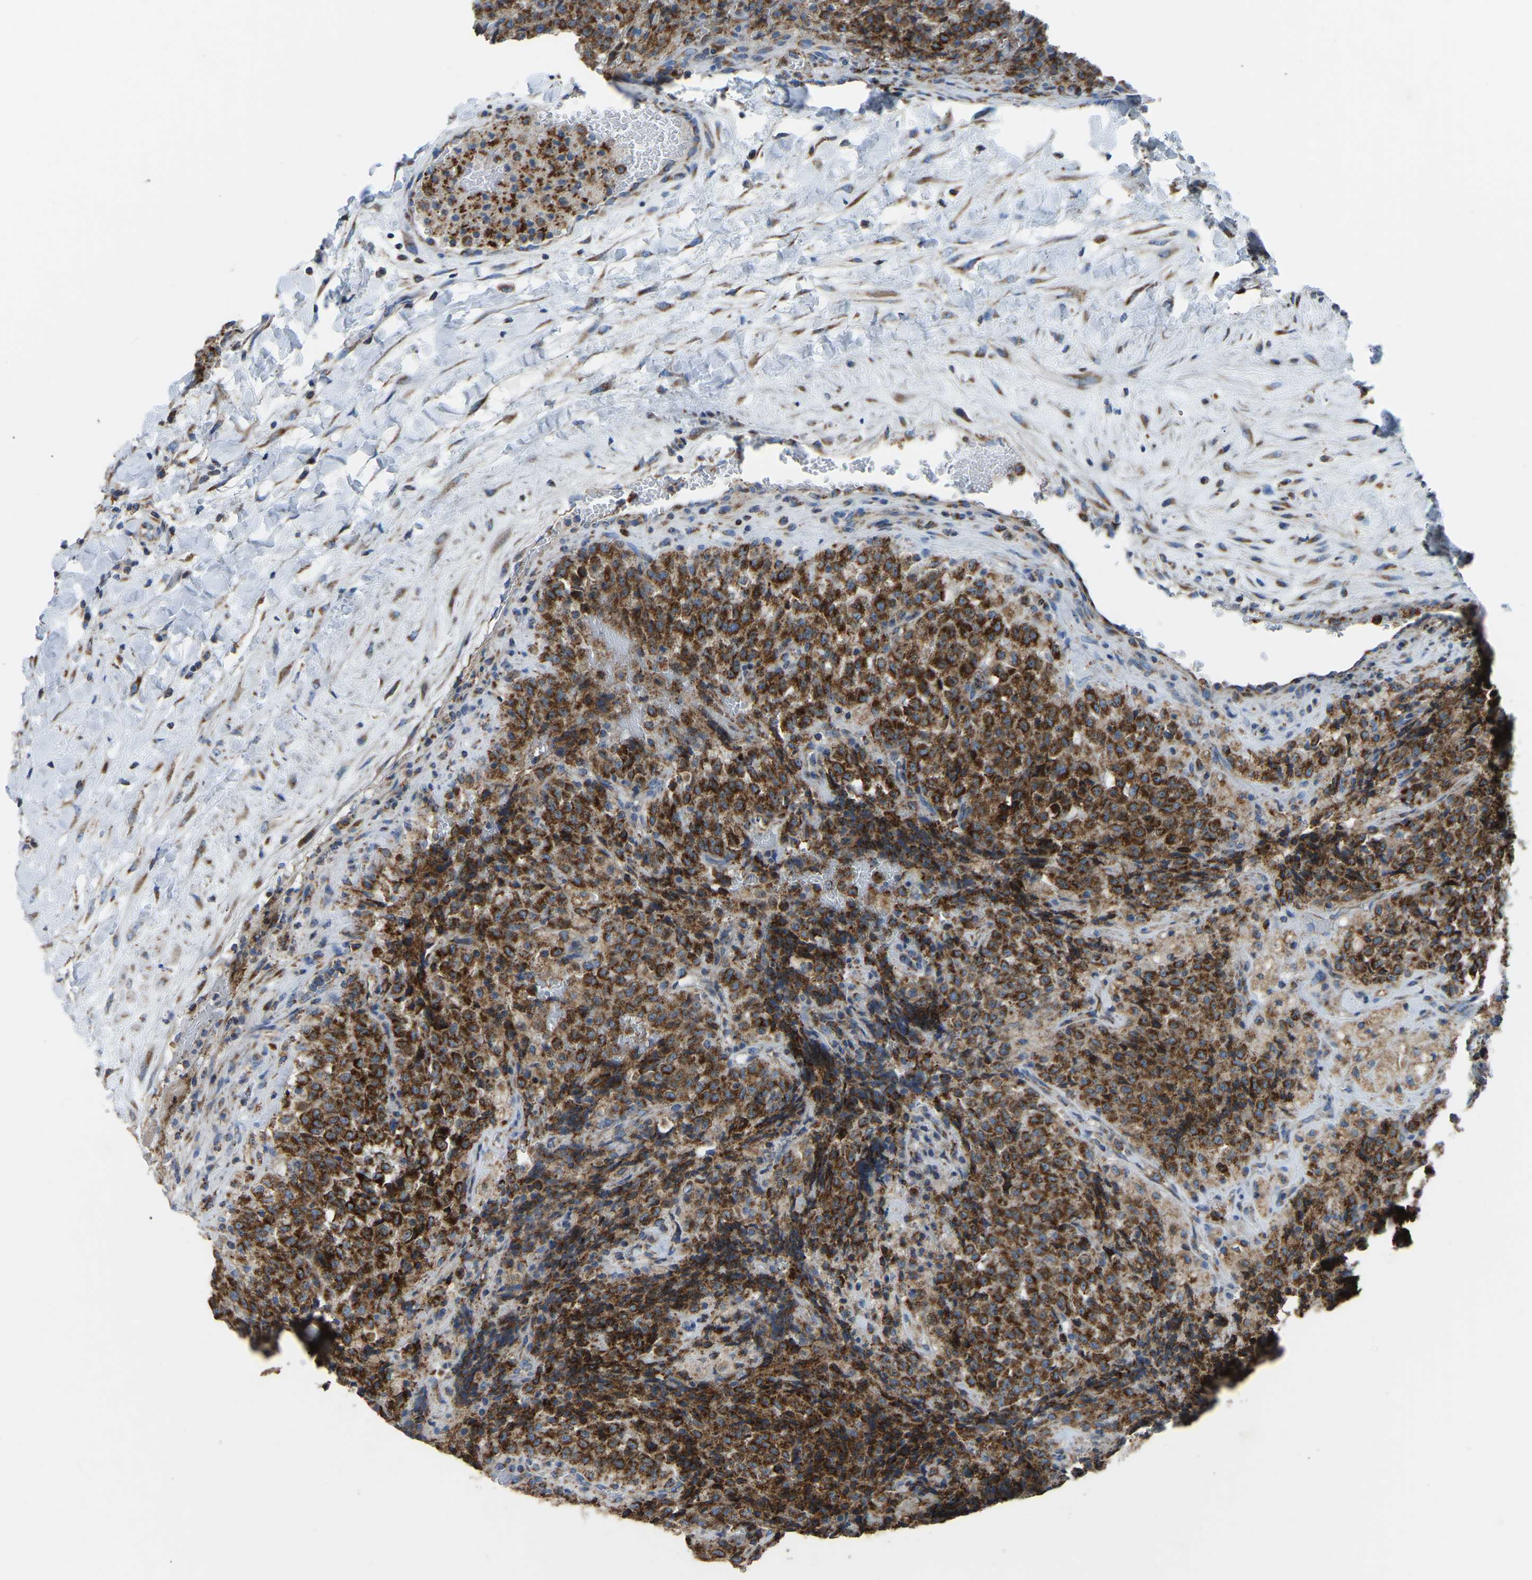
{"staining": {"intensity": "strong", "quantity": ">75%", "location": "cytoplasmic/membranous"}, "tissue": "testis cancer", "cell_type": "Tumor cells", "image_type": "cancer", "snomed": [{"axis": "morphology", "description": "Seminoma, NOS"}, {"axis": "topography", "description": "Testis"}], "caption": "Strong cytoplasmic/membranous positivity is seen in about >75% of tumor cells in testis cancer (seminoma). (IHC, brightfield microscopy, high magnification).", "gene": "ETFB", "patient": {"sex": "male", "age": 59}}